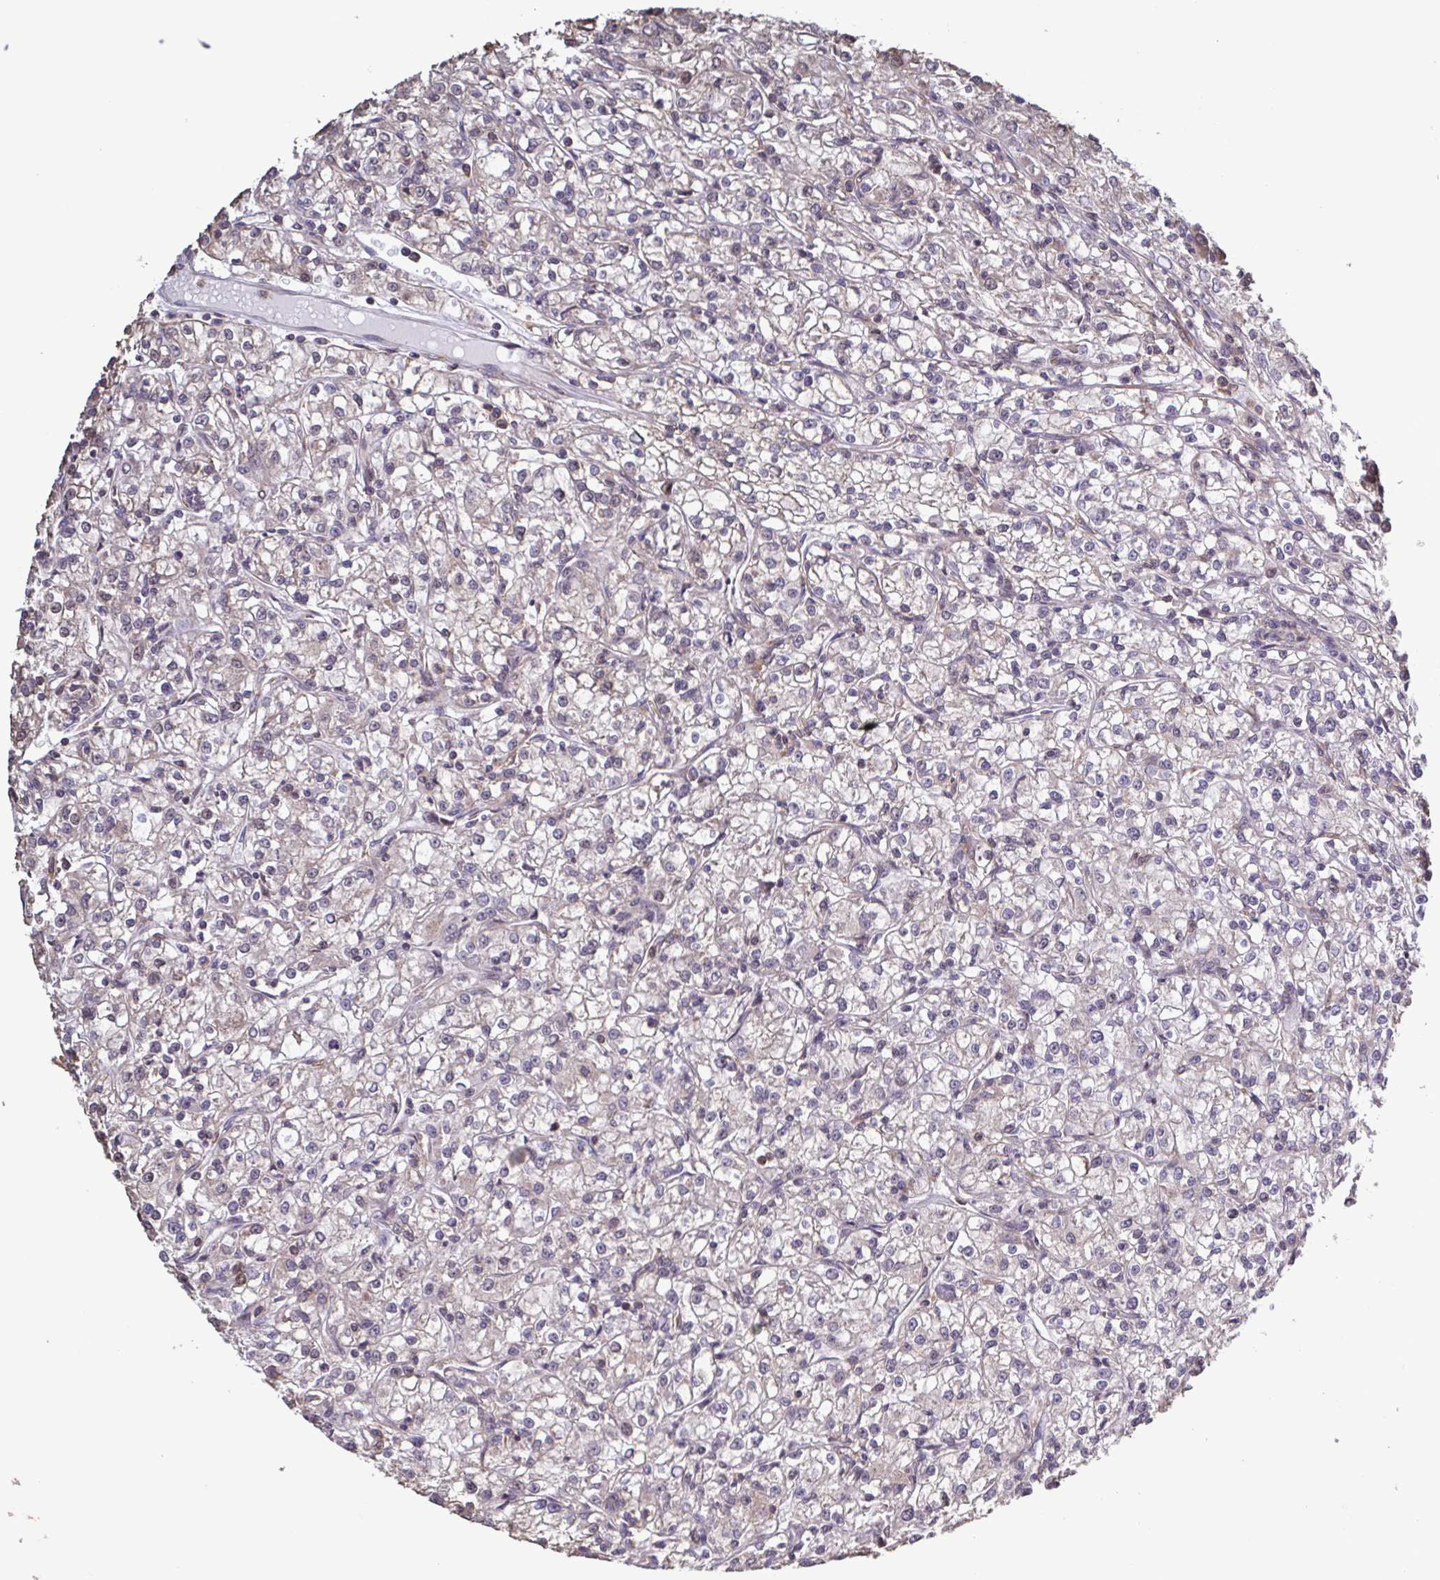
{"staining": {"intensity": "negative", "quantity": "none", "location": "none"}, "tissue": "renal cancer", "cell_type": "Tumor cells", "image_type": "cancer", "snomed": [{"axis": "morphology", "description": "Adenocarcinoma, NOS"}, {"axis": "topography", "description": "Kidney"}], "caption": "Adenocarcinoma (renal) was stained to show a protein in brown. There is no significant positivity in tumor cells.", "gene": "ZNF200", "patient": {"sex": "female", "age": 59}}